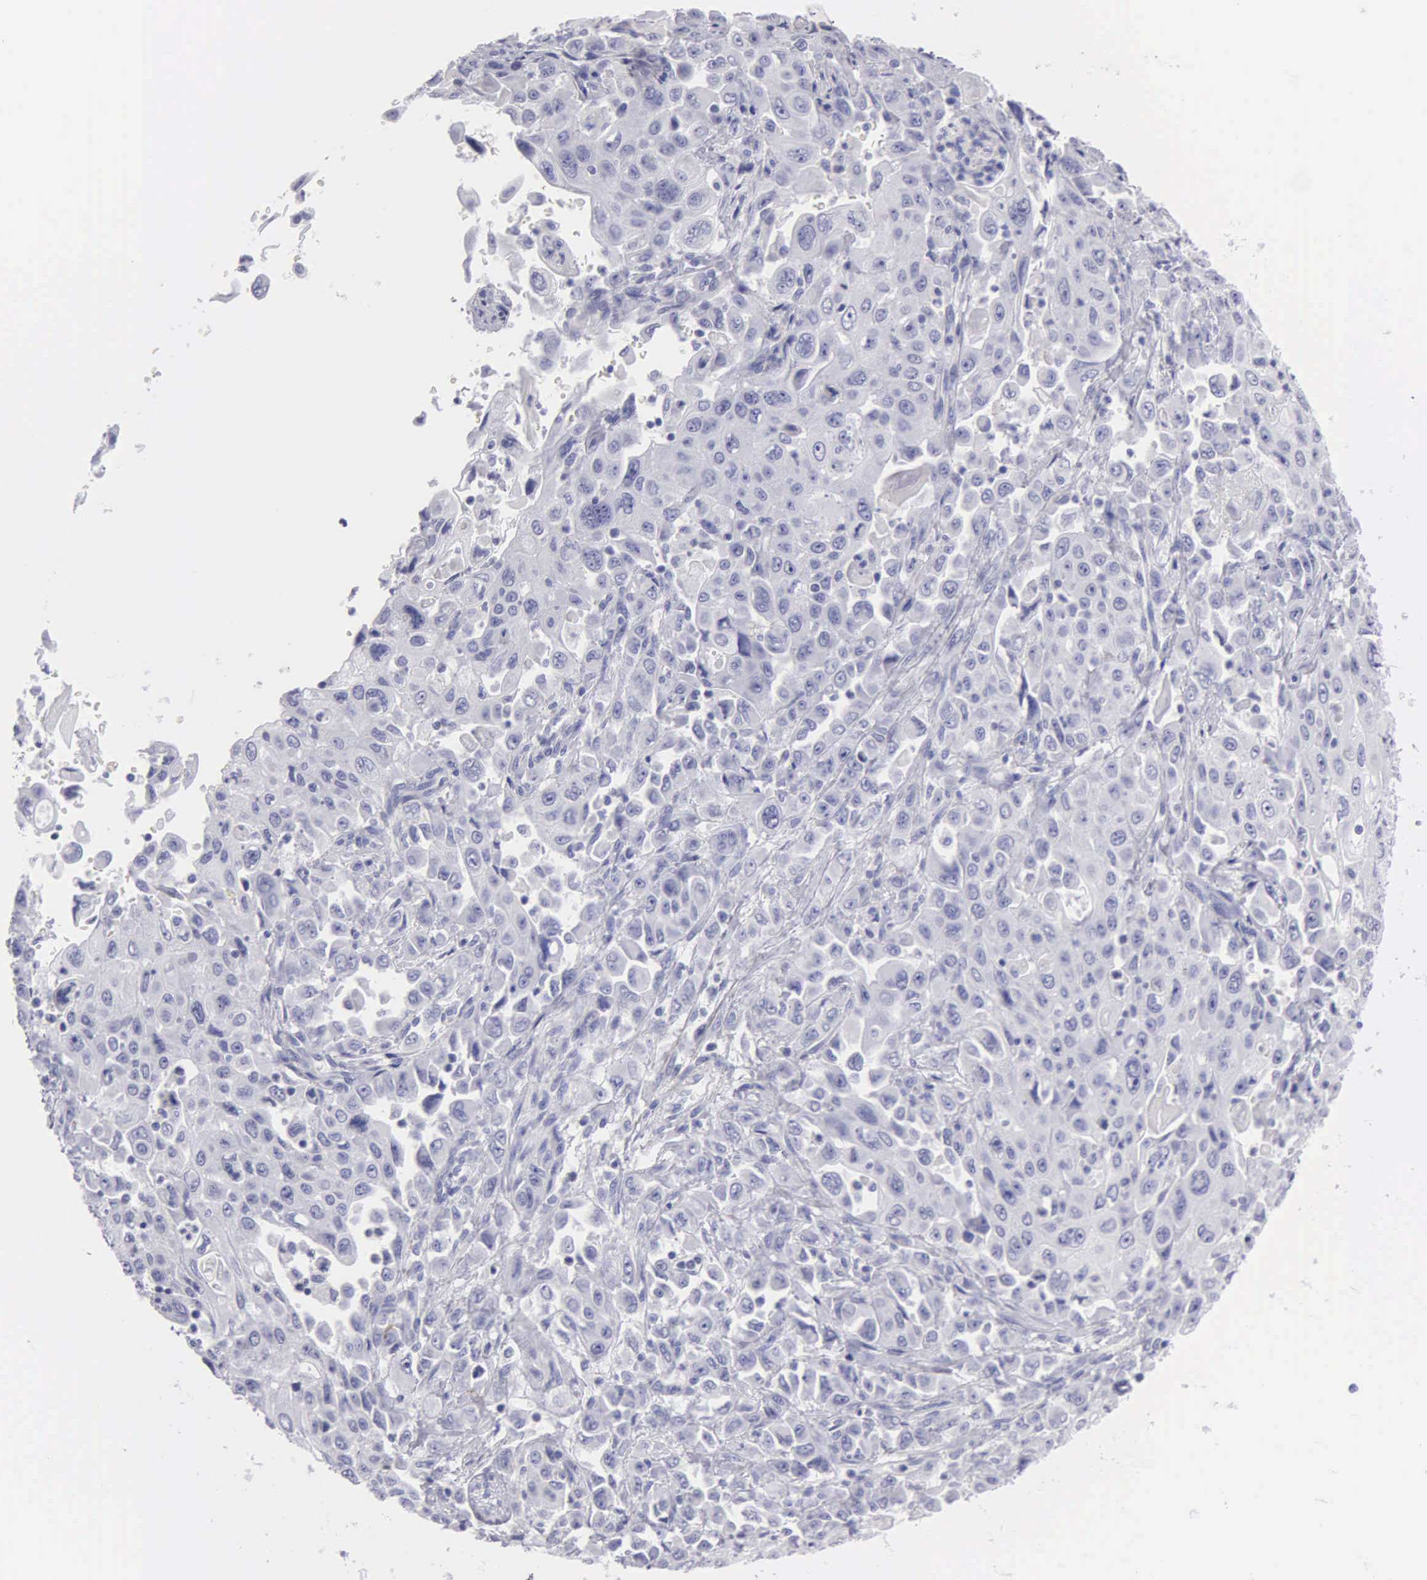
{"staining": {"intensity": "negative", "quantity": "none", "location": "none"}, "tissue": "pancreatic cancer", "cell_type": "Tumor cells", "image_type": "cancer", "snomed": [{"axis": "morphology", "description": "Adenocarcinoma, NOS"}, {"axis": "topography", "description": "Pancreas"}], "caption": "Pancreatic cancer (adenocarcinoma) was stained to show a protein in brown. There is no significant staining in tumor cells.", "gene": "FBLN5", "patient": {"sex": "male", "age": 70}}